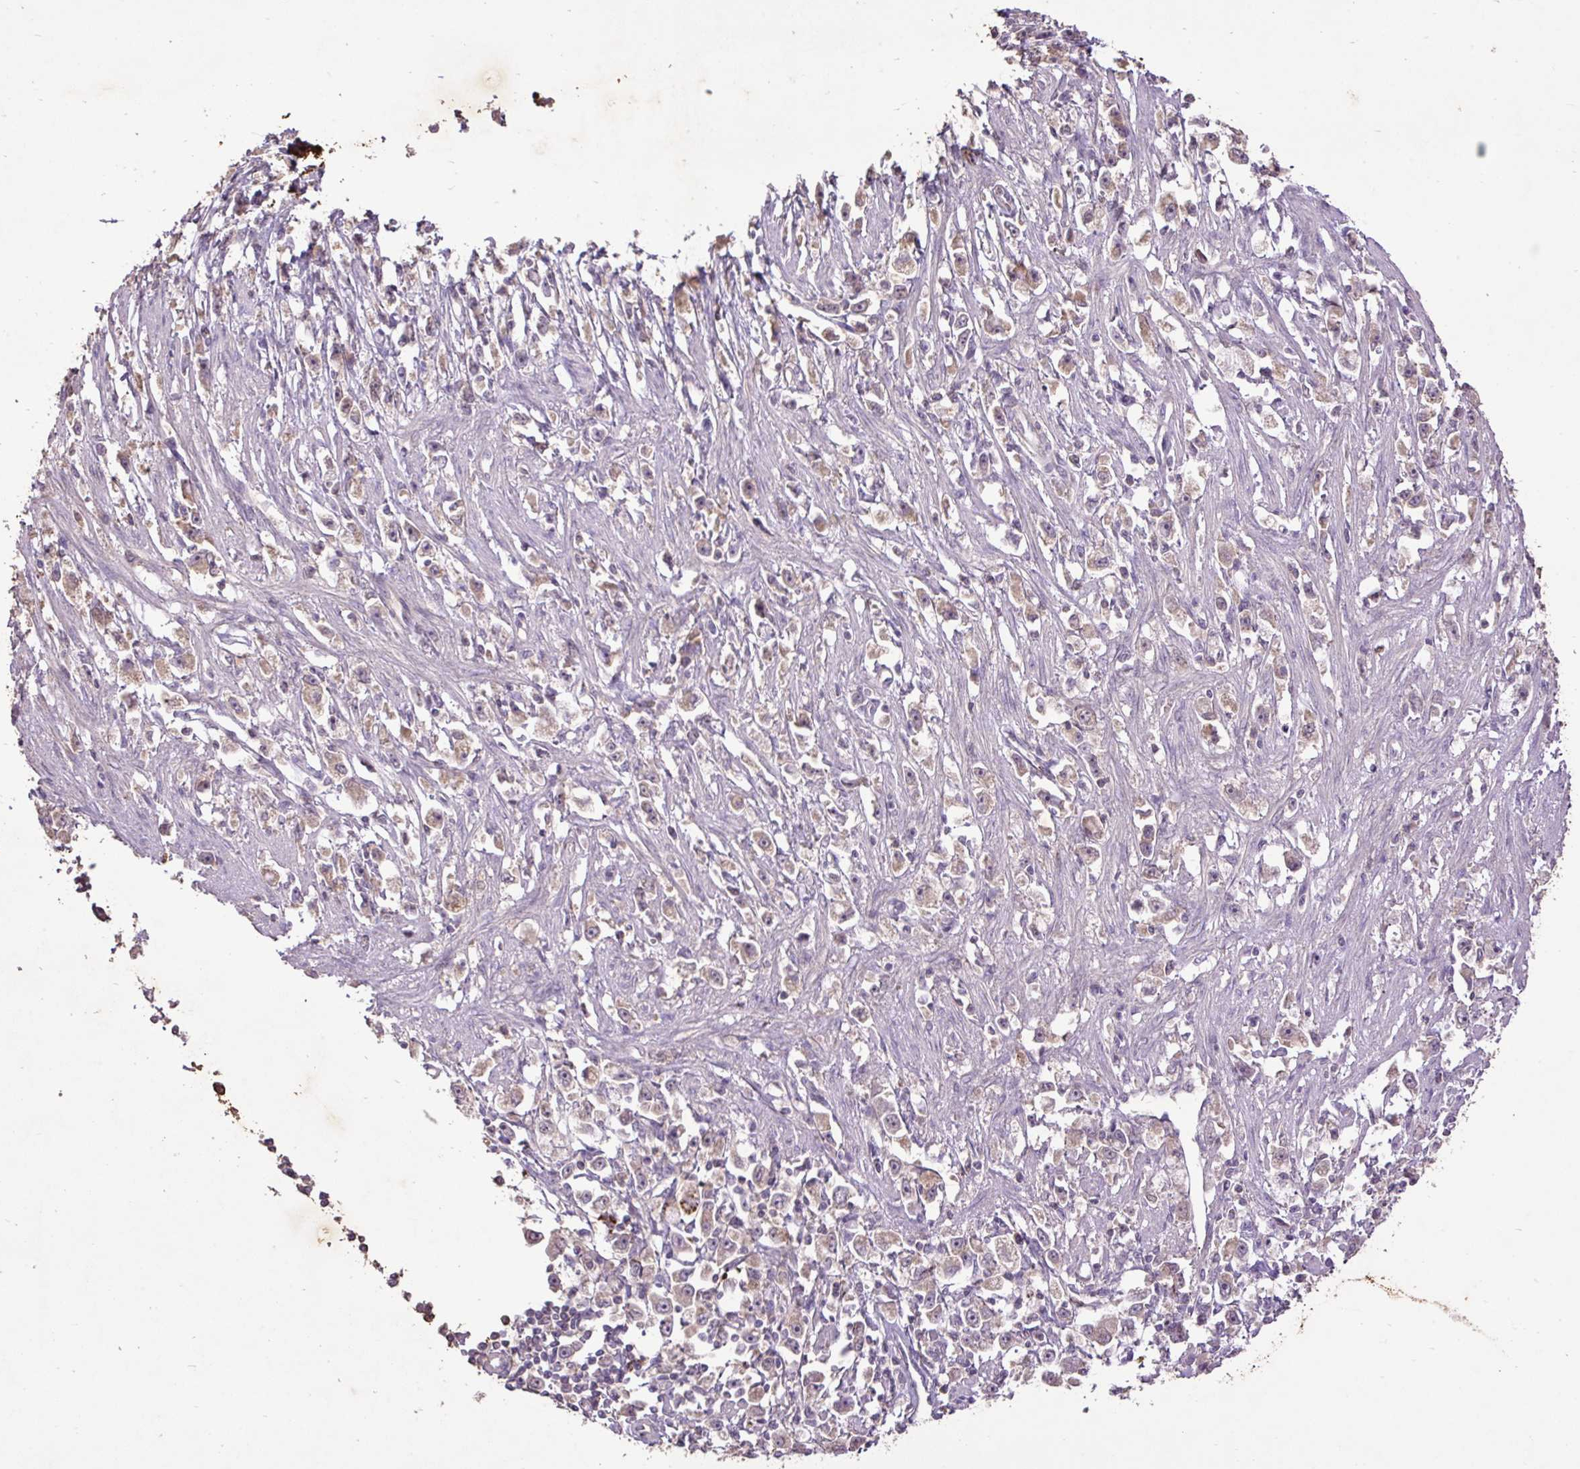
{"staining": {"intensity": "weak", "quantity": ">75%", "location": "cytoplasmic/membranous"}, "tissue": "stomach cancer", "cell_type": "Tumor cells", "image_type": "cancer", "snomed": [{"axis": "morphology", "description": "Adenocarcinoma, NOS"}, {"axis": "topography", "description": "Stomach"}], "caption": "A histopathology image of stomach cancer stained for a protein displays weak cytoplasmic/membranous brown staining in tumor cells. (DAB (3,3'-diaminobenzidine) IHC, brown staining for protein, blue staining for nuclei).", "gene": "LRTM2", "patient": {"sex": "female", "age": 59}}